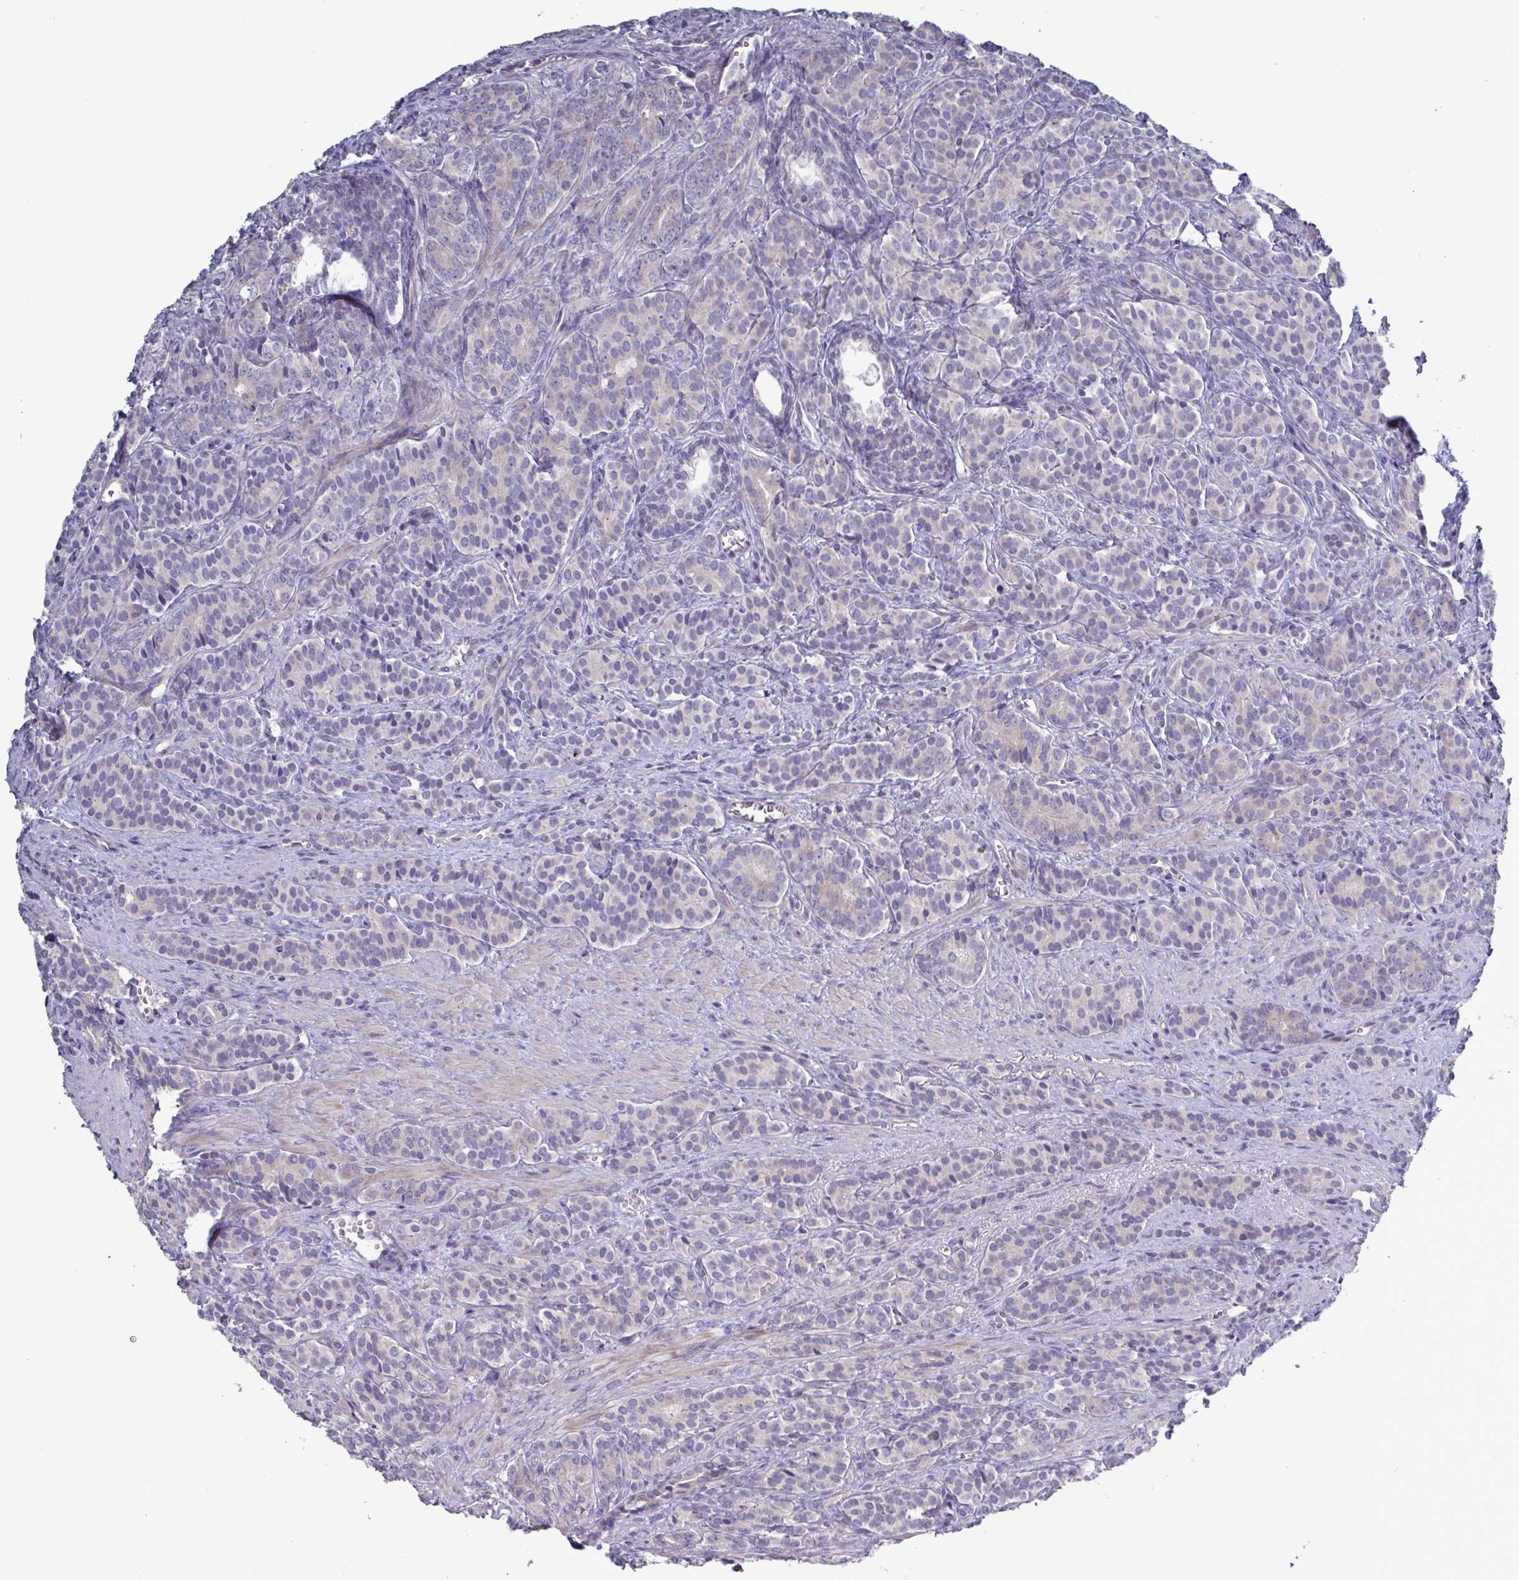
{"staining": {"intensity": "negative", "quantity": "none", "location": "none"}, "tissue": "prostate cancer", "cell_type": "Tumor cells", "image_type": "cancer", "snomed": [{"axis": "morphology", "description": "Adenocarcinoma, High grade"}, {"axis": "topography", "description": "Prostate"}], "caption": "This image is of adenocarcinoma (high-grade) (prostate) stained with IHC to label a protein in brown with the nuclei are counter-stained blue. There is no staining in tumor cells.", "gene": "GLDC", "patient": {"sex": "male", "age": 84}}